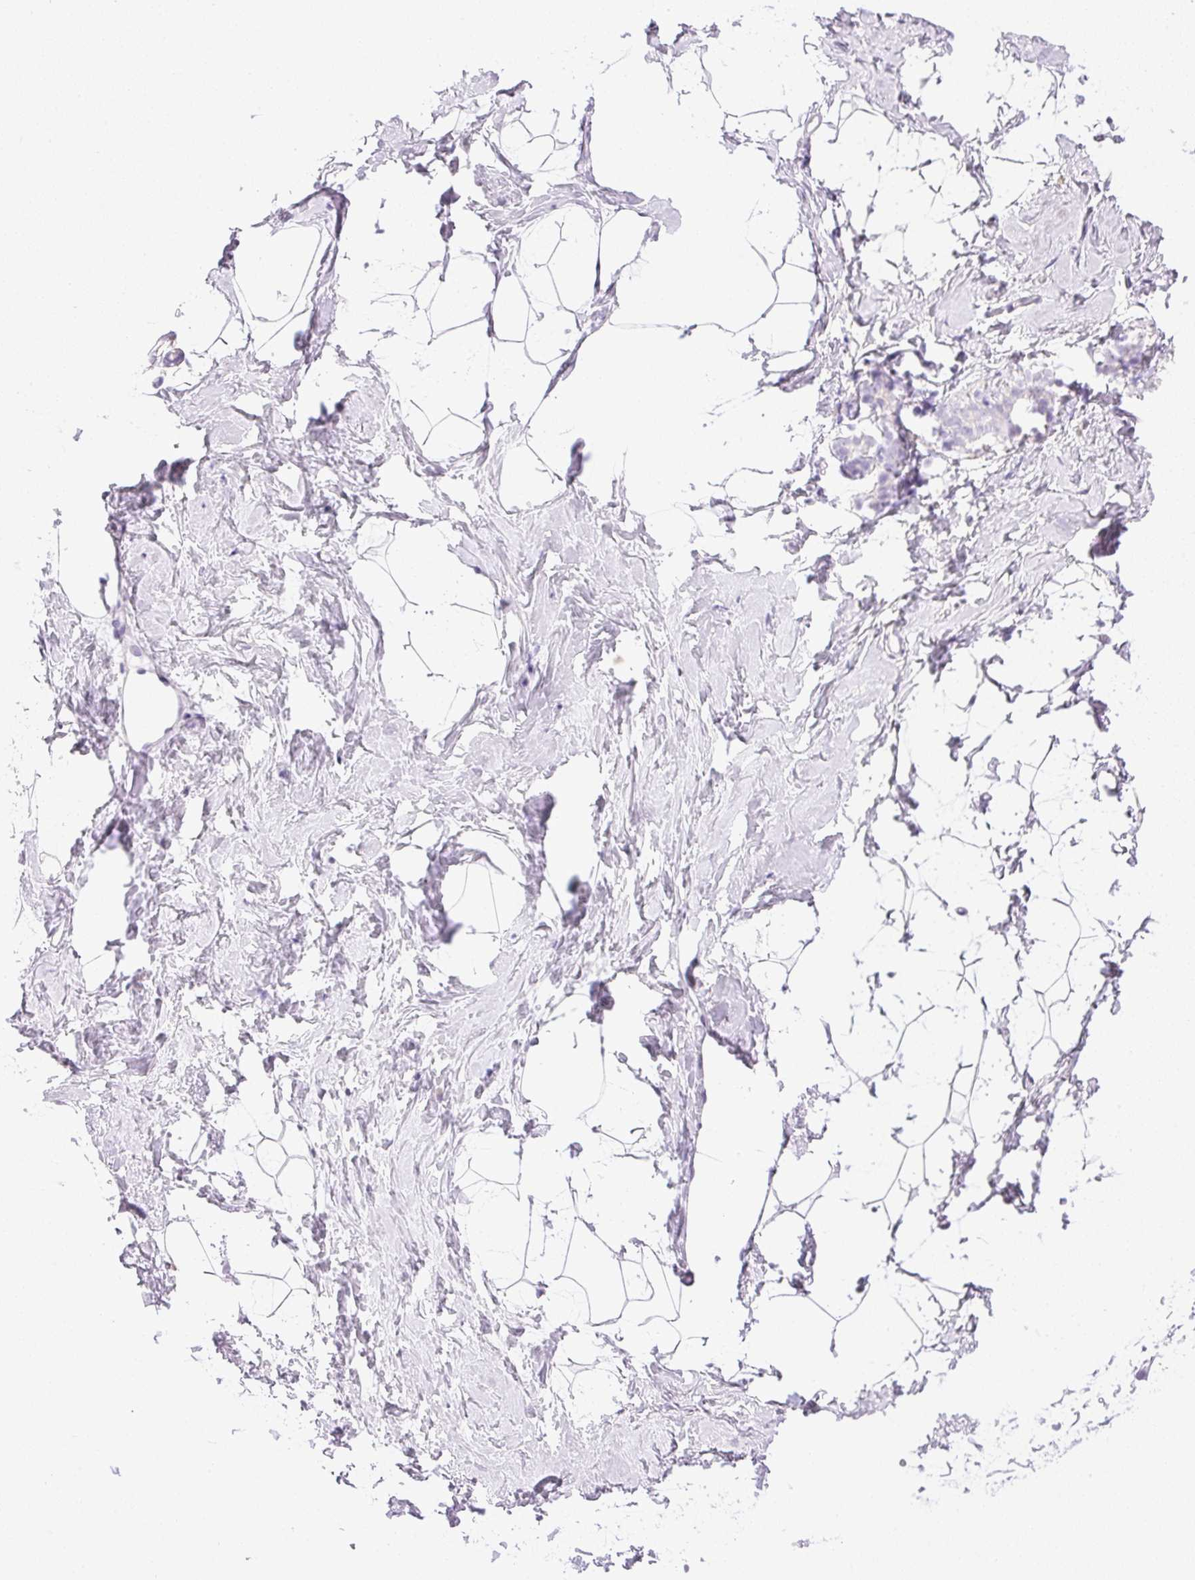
{"staining": {"intensity": "negative", "quantity": "none", "location": "none"}, "tissue": "breast", "cell_type": "Adipocytes", "image_type": "normal", "snomed": [{"axis": "morphology", "description": "Normal tissue, NOS"}, {"axis": "topography", "description": "Breast"}], "caption": "Benign breast was stained to show a protein in brown. There is no significant positivity in adipocytes. (Stains: DAB (3,3'-diaminobenzidine) immunohistochemistry (IHC) with hematoxylin counter stain, Microscopy: brightfield microscopy at high magnification).", "gene": "ATP6V1G3", "patient": {"sex": "female", "age": 32}}